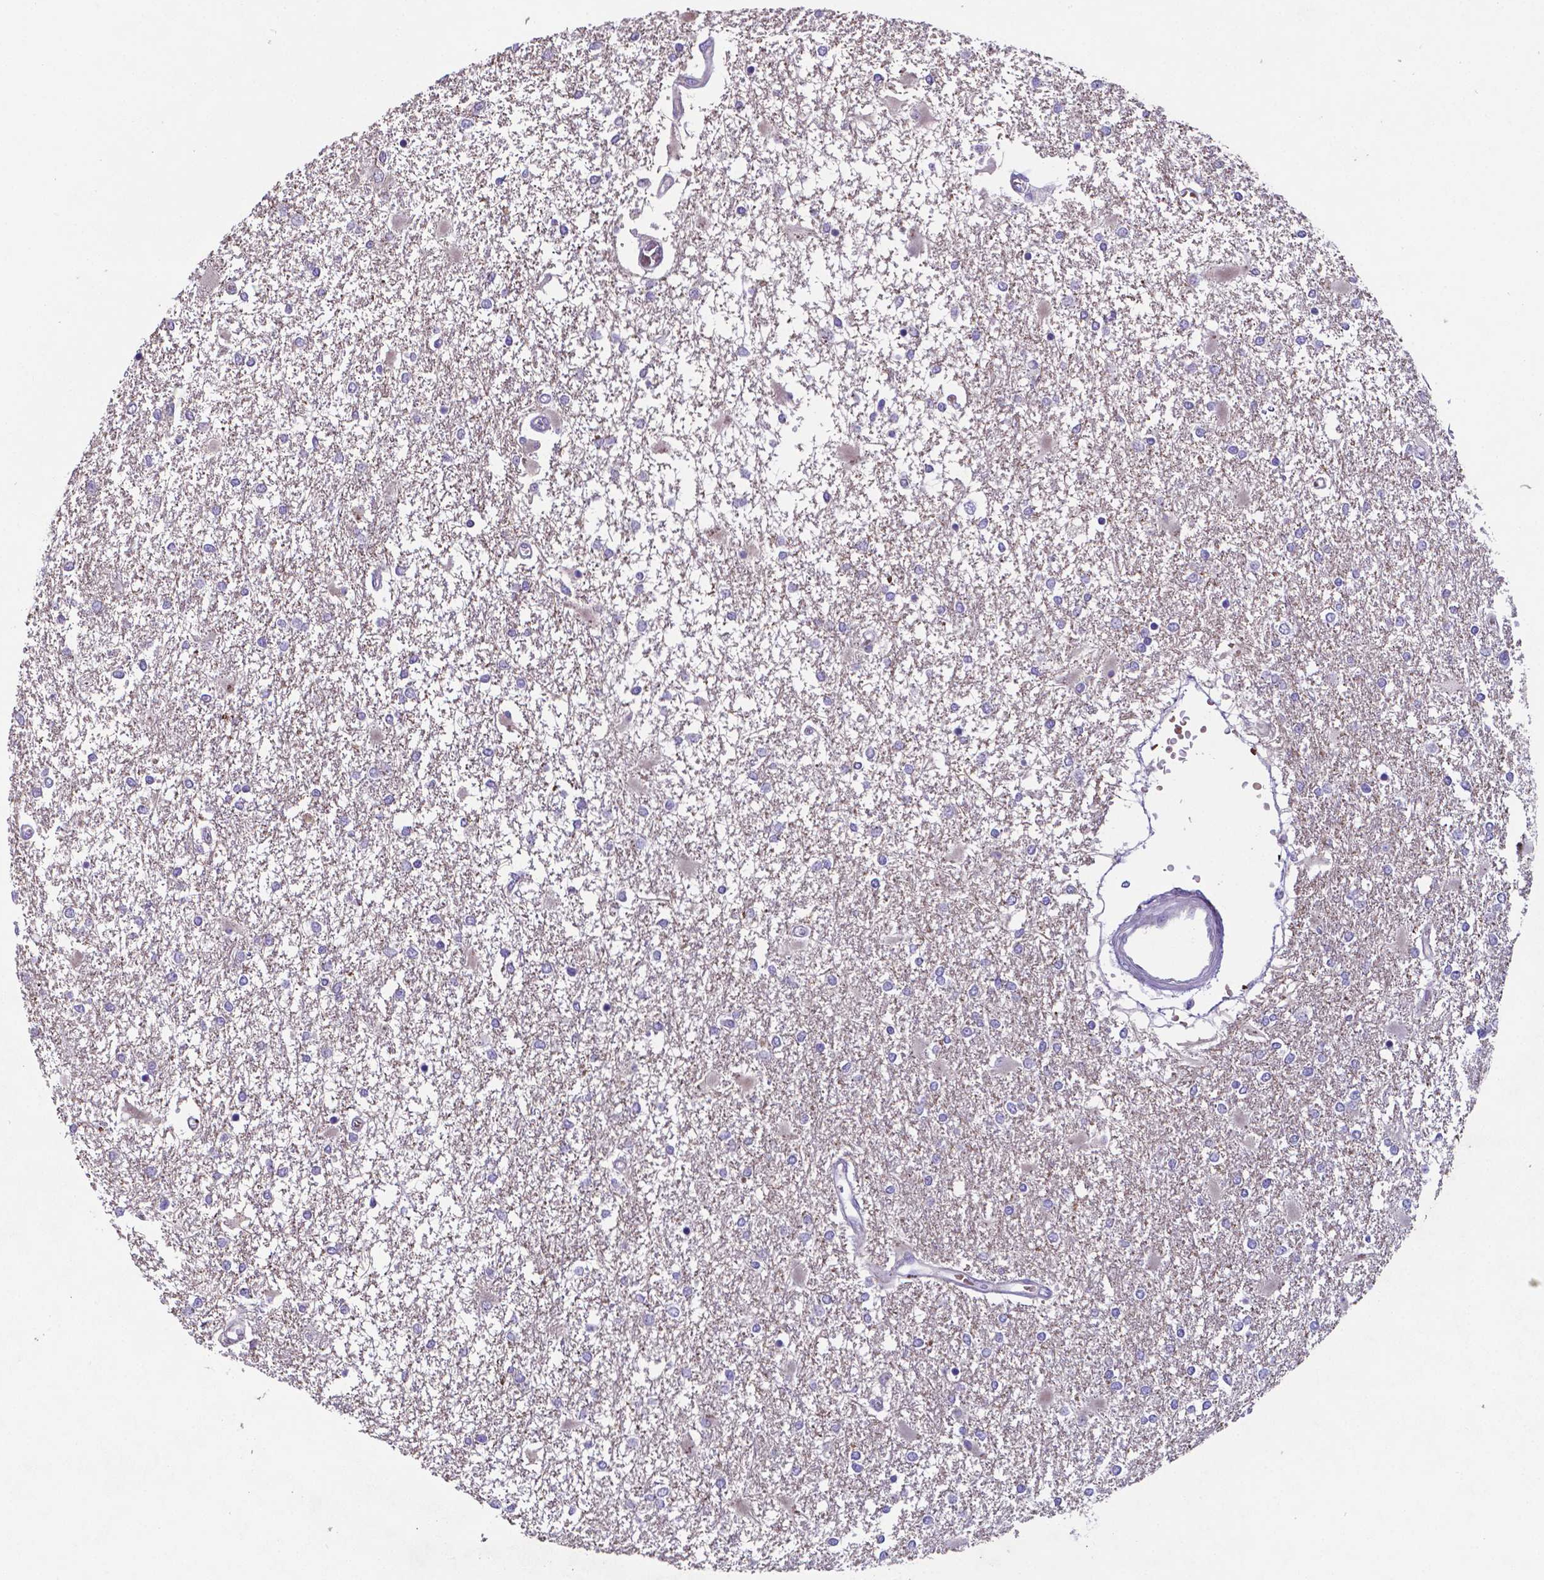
{"staining": {"intensity": "negative", "quantity": "none", "location": "none"}, "tissue": "glioma", "cell_type": "Tumor cells", "image_type": "cancer", "snomed": [{"axis": "morphology", "description": "Glioma, malignant, High grade"}, {"axis": "topography", "description": "Cerebral cortex"}], "caption": "Protein analysis of malignant glioma (high-grade) shows no significant staining in tumor cells.", "gene": "TYRO3", "patient": {"sex": "male", "age": 79}}